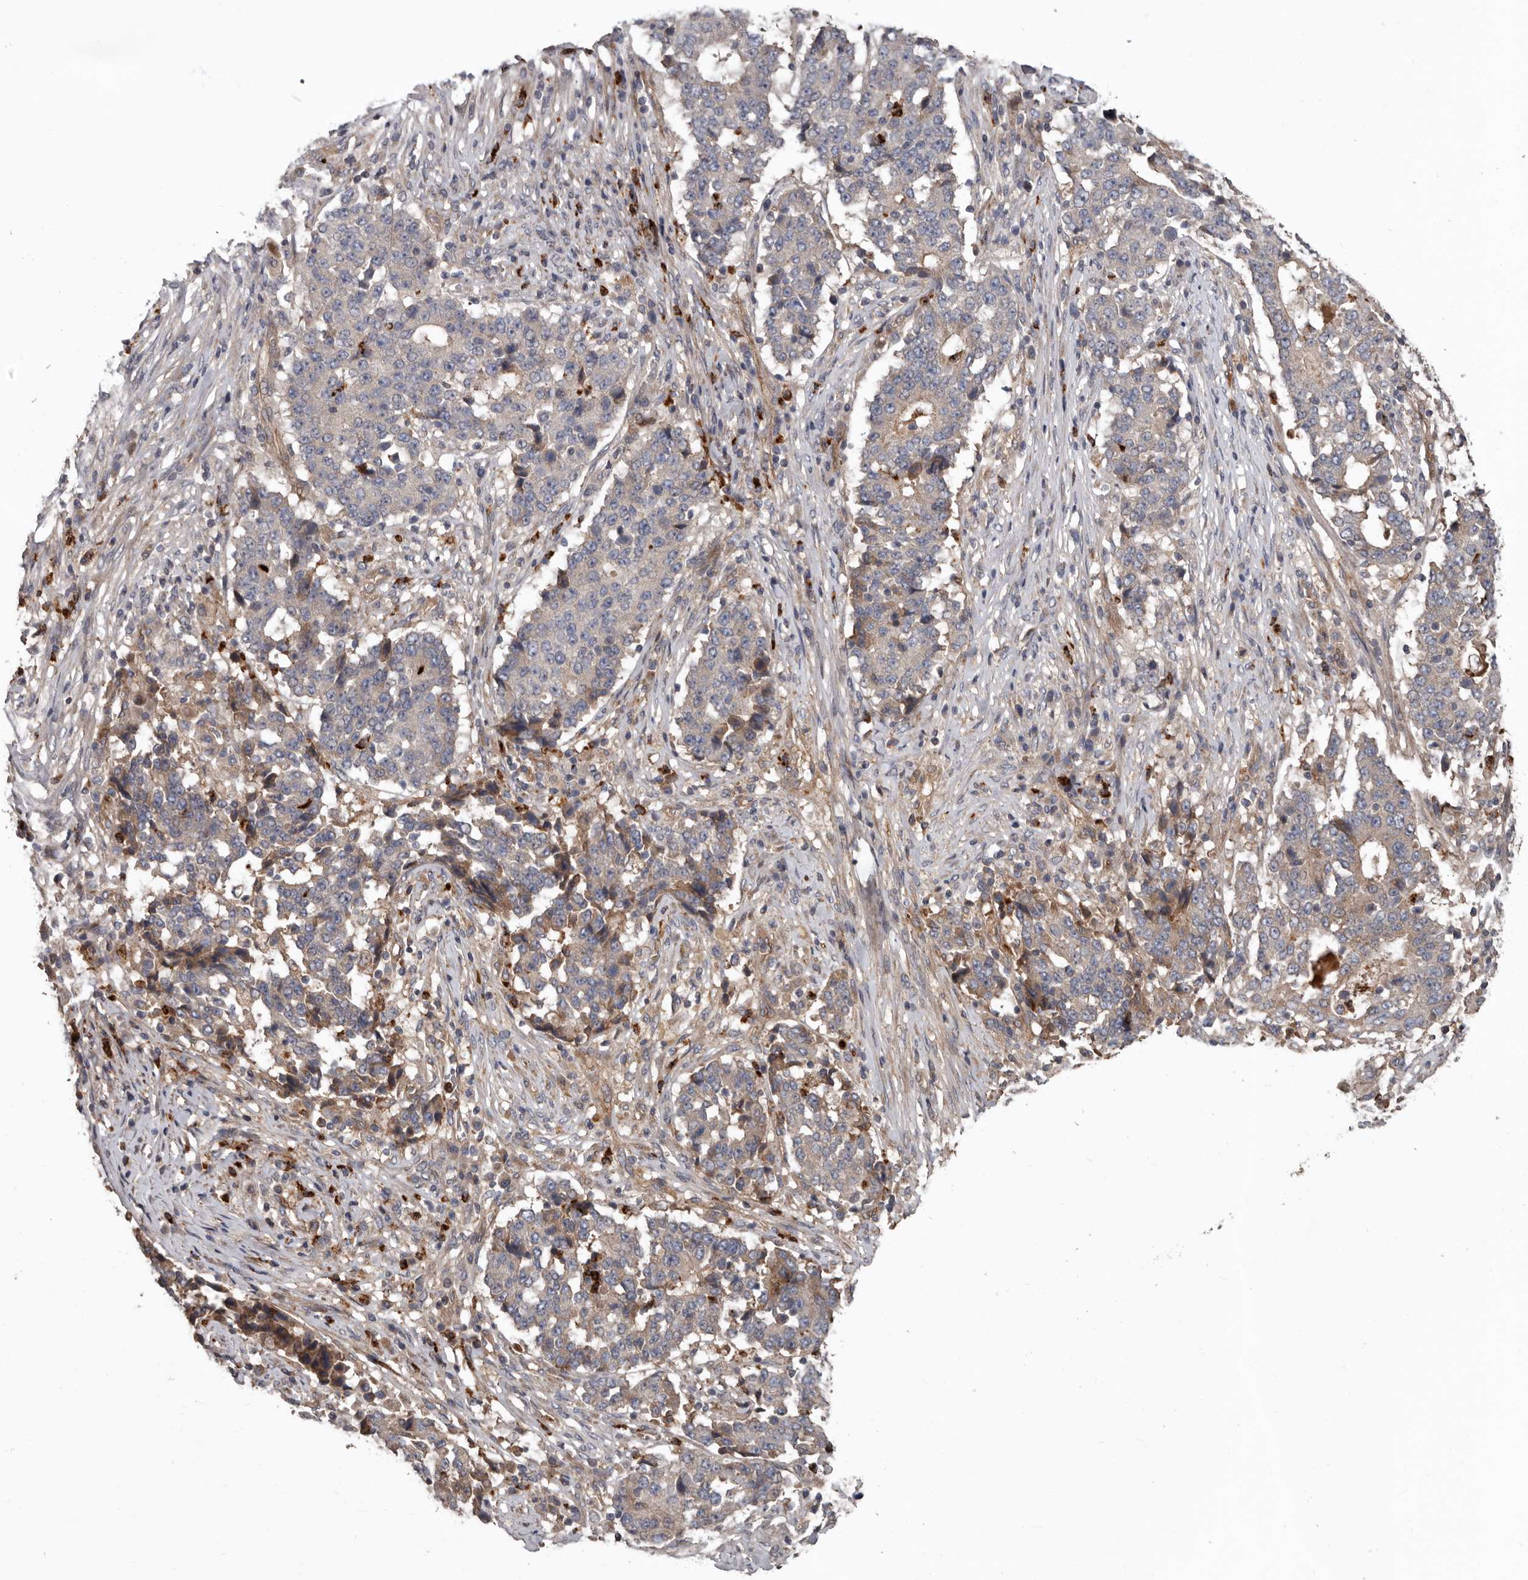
{"staining": {"intensity": "weak", "quantity": "<25%", "location": "cytoplasmic/membranous"}, "tissue": "stomach cancer", "cell_type": "Tumor cells", "image_type": "cancer", "snomed": [{"axis": "morphology", "description": "Adenocarcinoma, NOS"}, {"axis": "topography", "description": "Stomach"}], "caption": "This is an immunohistochemistry (IHC) histopathology image of stomach cancer. There is no positivity in tumor cells.", "gene": "ARHGEF5", "patient": {"sex": "male", "age": 59}}